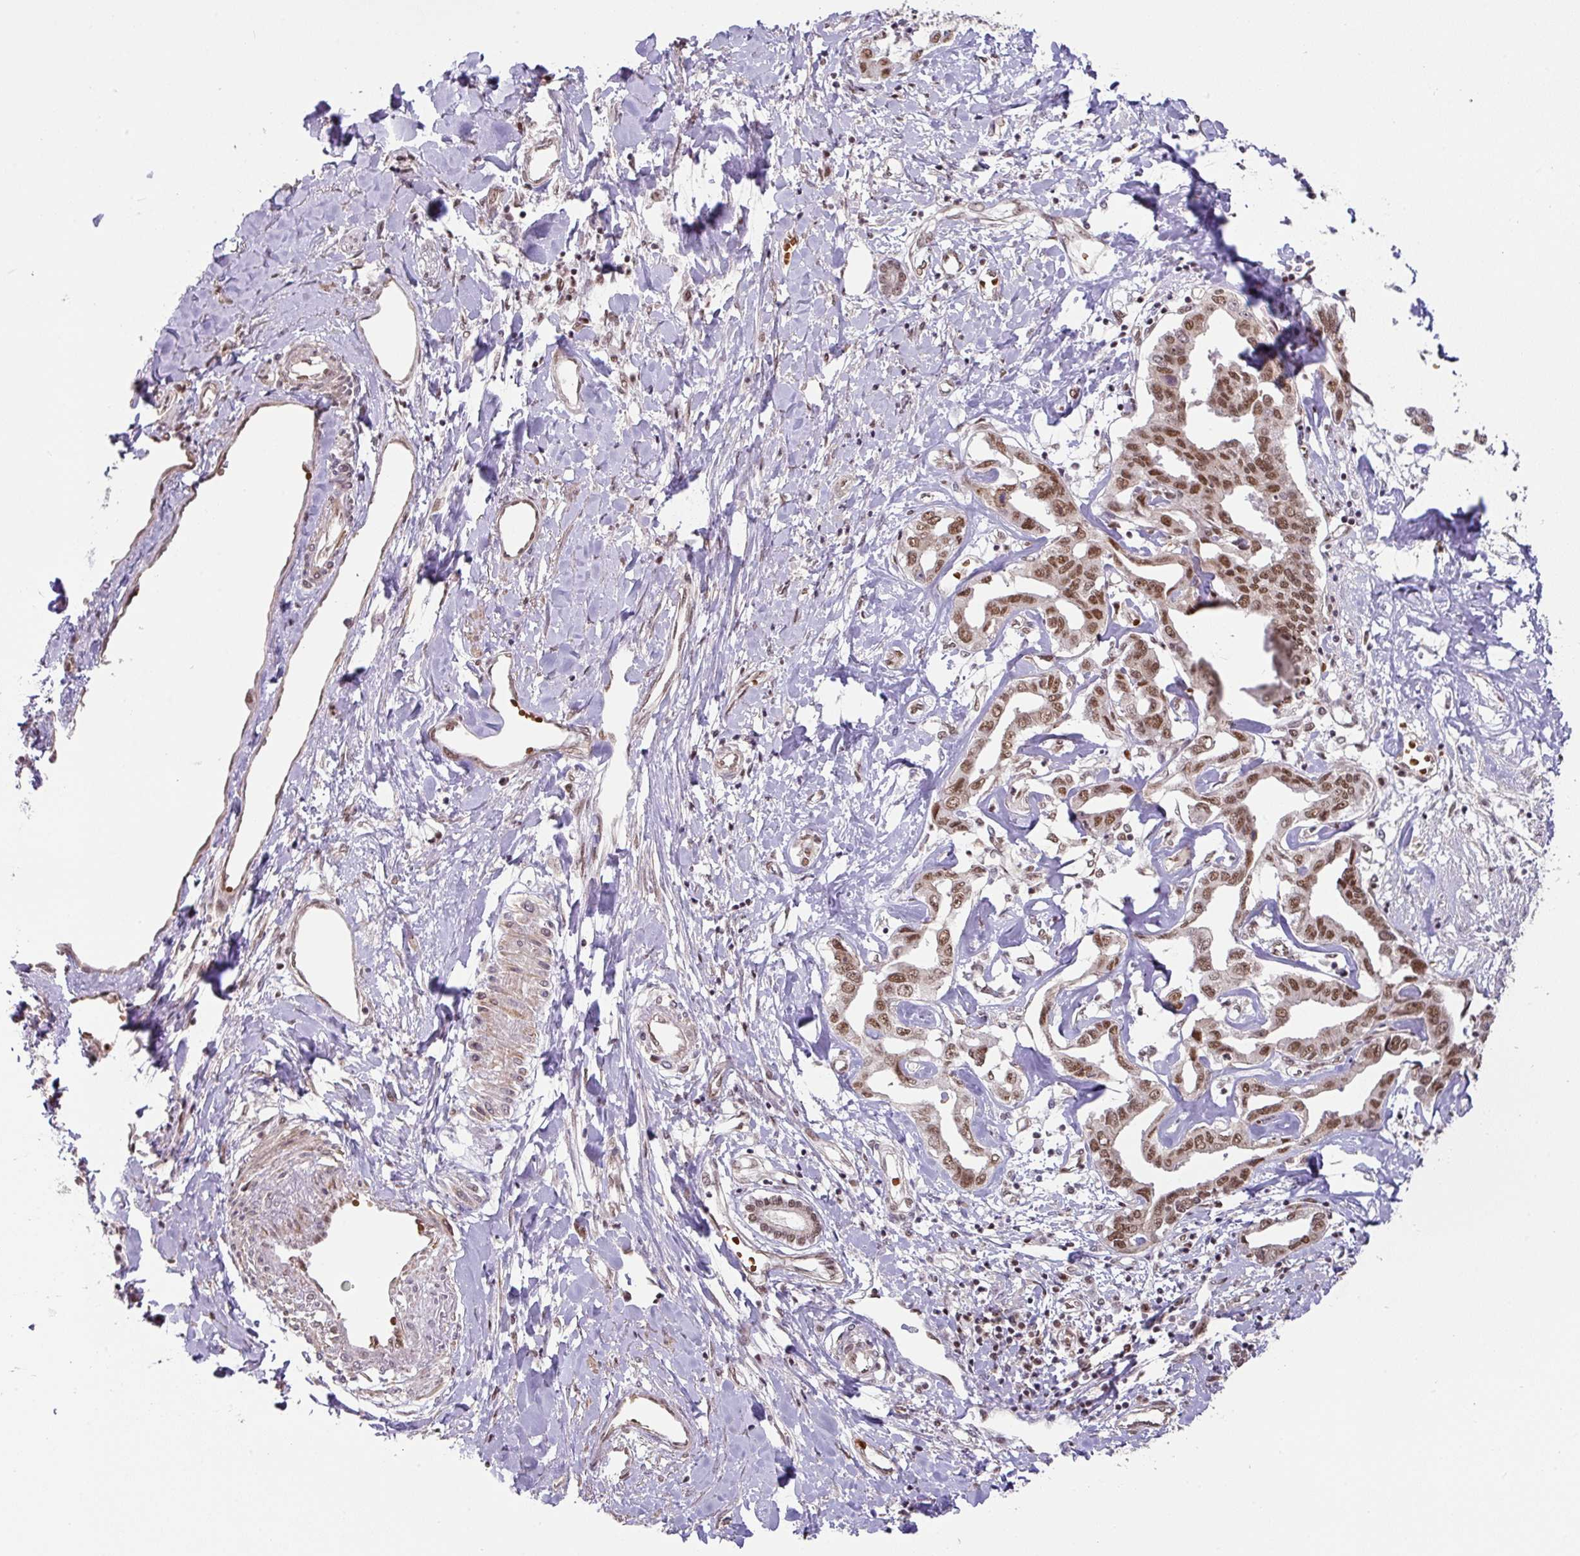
{"staining": {"intensity": "moderate", "quantity": ">75%", "location": "nuclear"}, "tissue": "liver cancer", "cell_type": "Tumor cells", "image_type": "cancer", "snomed": [{"axis": "morphology", "description": "Cholangiocarcinoma"}, {"axis": "topography", "description": "Liver"}], "caption": "DAB immunohistochemical staining of liver cholangiocarcinoma exhibits moderate nuclear protein expression in approximately >75% of tumor cells.", "gene": "NCOA5", "patient": {"sex": "male", "age": 59}}